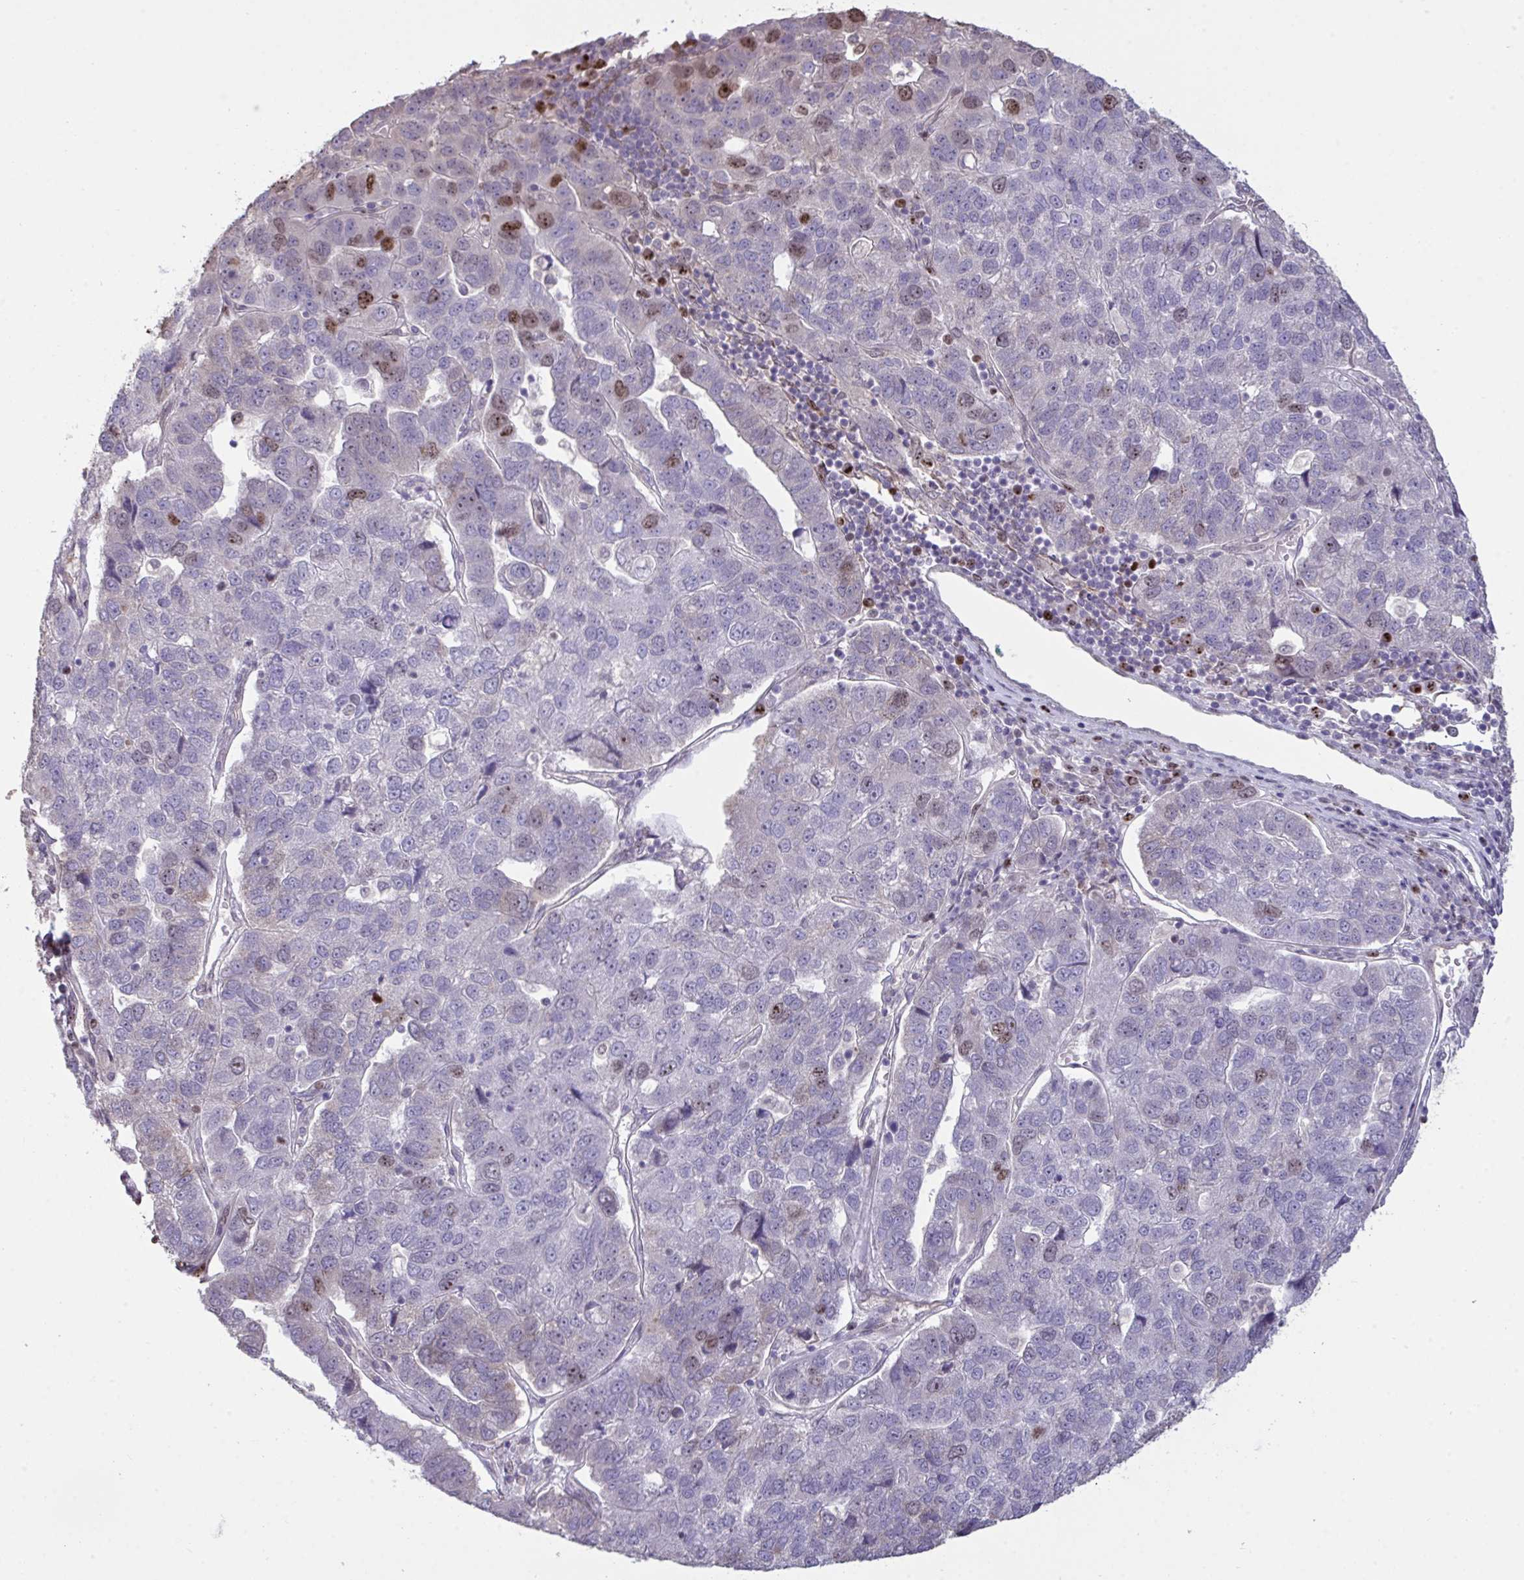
{"staining": {"intensity": "moderate", "quantity": "<25%", "location": "nuclear"}, "tissue": "pancreatic cancer", "cell_type": "Tumor cells", "image_type": "cancer", "snomed": [{"axis": "morphology", "description": "Adenocarcinoma, NOS"}, {"axis": "topography", "description": "Pancreas"}], "caption": "IHC histopathology image of neoplastic tissue: human pancreatic cancer (adenocarcinoma) stained using immunohistochemistry (IHC) displays low levels of moderate protein expression localized specifically in the nuclear of tumor cells, appearing as a nuclear brown color.", "gene": "SETD7", "patient": {"sex": "female", "age": 61}}